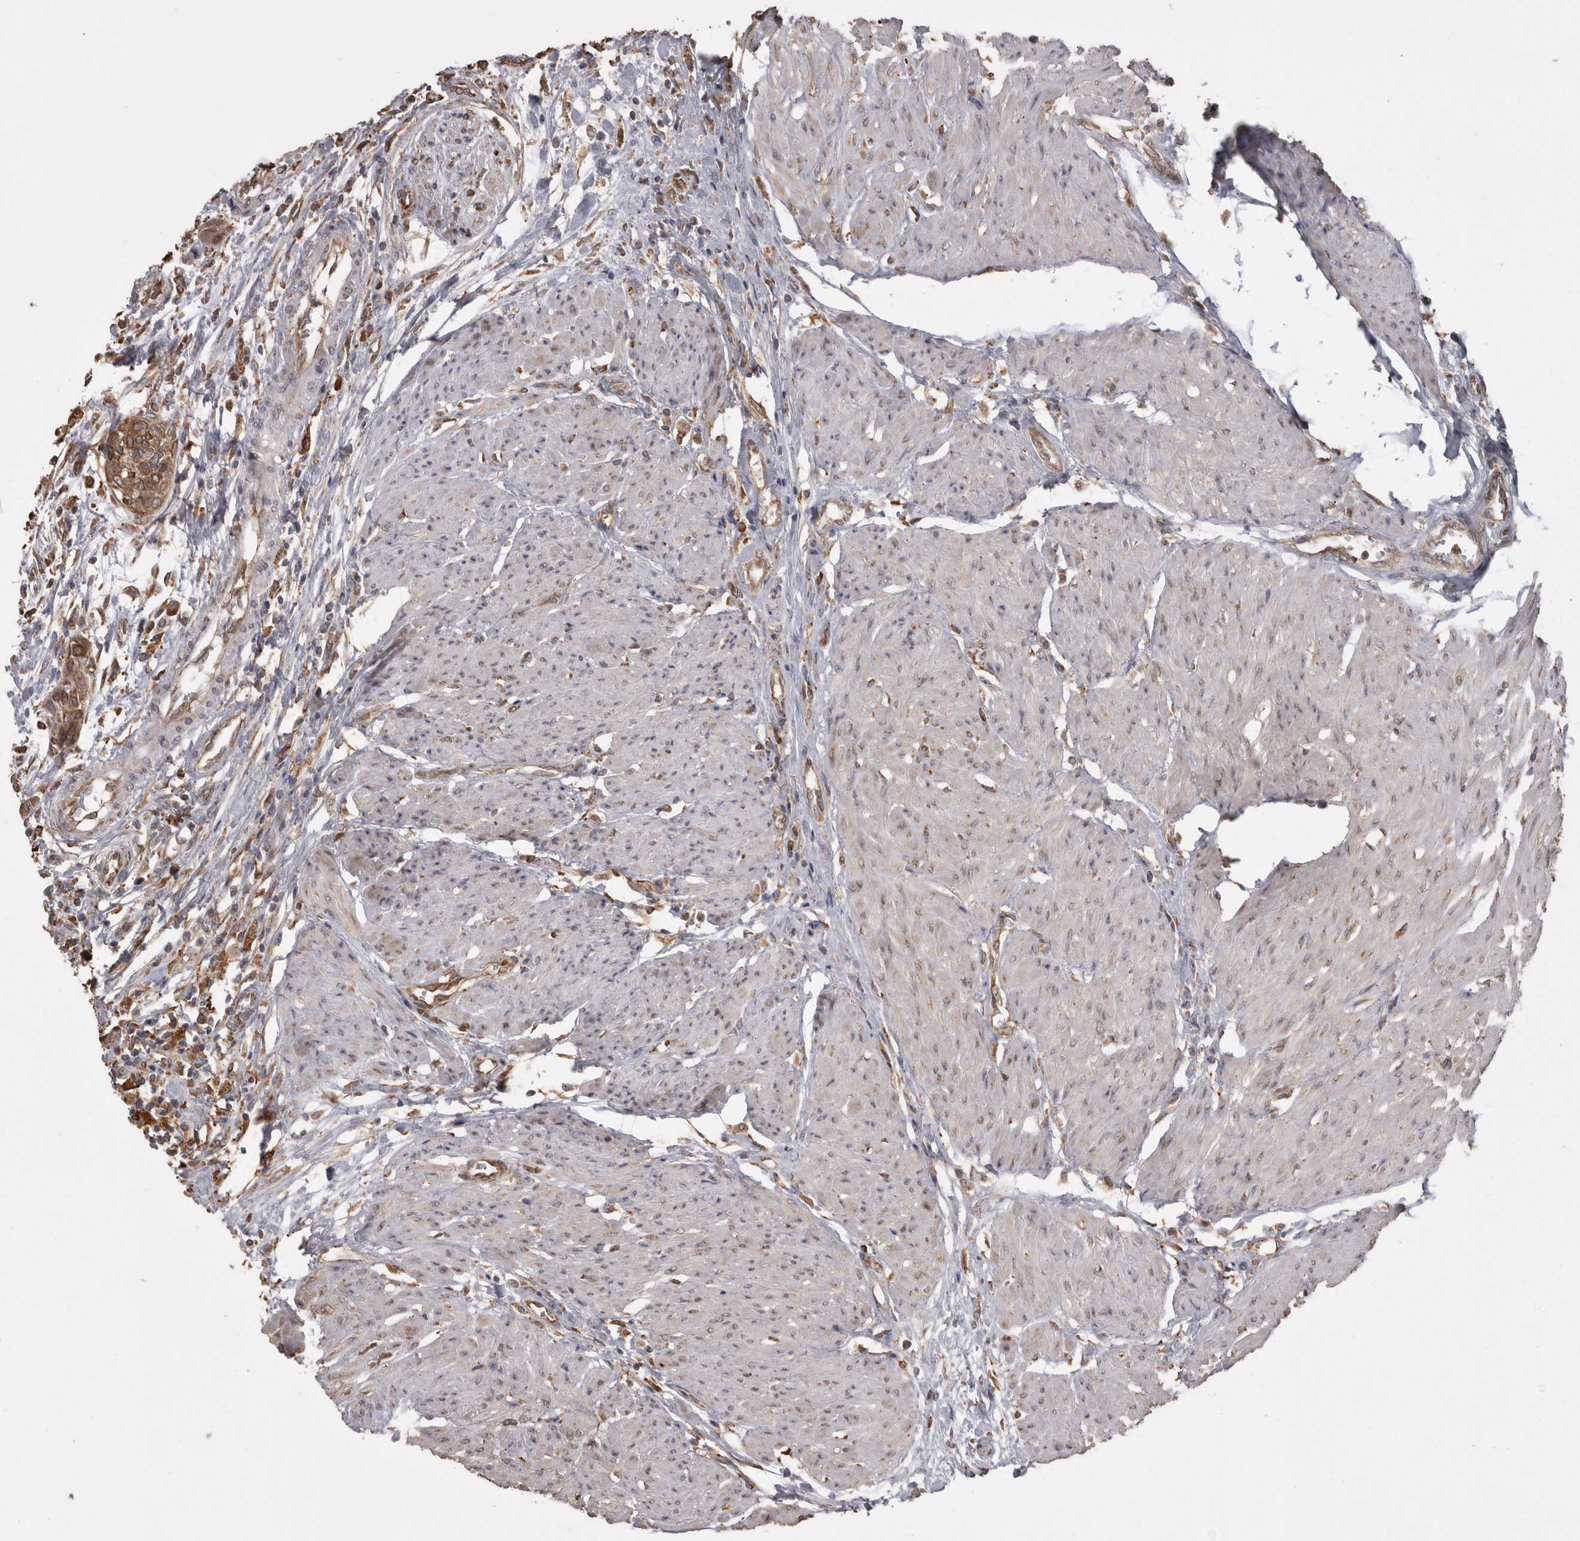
{"staining": {"intensity": "moderate", "quantity": ">75%", "location": "cytoplasmic/membranous"}, "tissue": "urothelial cancer", "cell_type": "Tumor cells", "image_type": "cancer", "snomed": [{"axis": "morphology", "description": "Urothelial carcinoma, High grade"}, {"axis": "topography", "description": "Urinary bladder"}], "caption": "Immunohistochemical staining of human urothelial cancer shows medium levels of moderate cytoplasmic/membranous expression in approximately >75% of tumor cells. (Brightfield microscopy of DAB IHC at high magnification).", "gene": "PON2", "patient": {"sex": "male", "age": 35}}